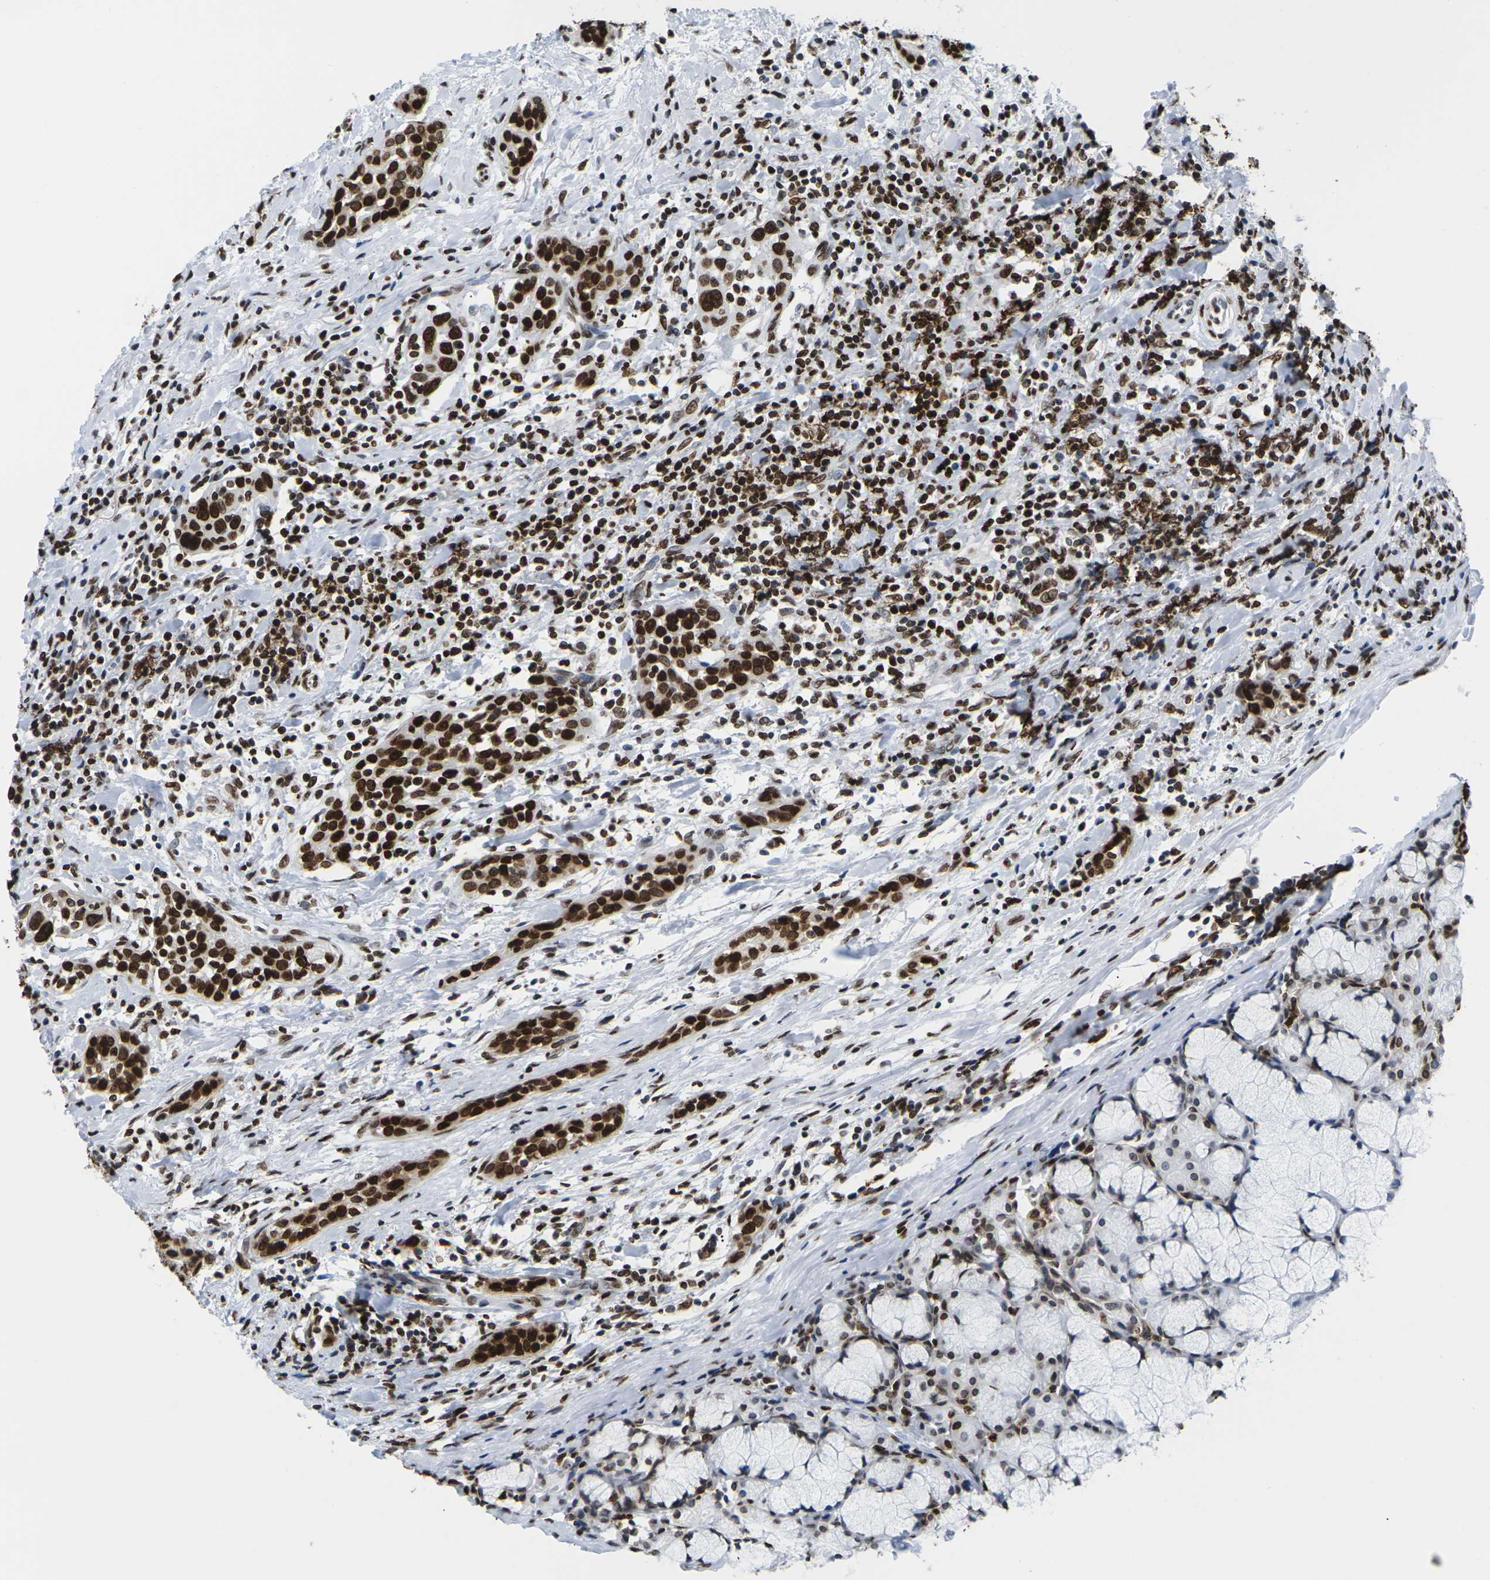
{"staining": {"intensity": "strong", "quantity": ">75%", "location": "cytoplasmic/membranous,nuclear"}, "tissue": "head and neck cancer", "cell_type": "Tumor cells", "image_type": "cancer", "snomed": [{"axis": "morphology", "description": "Squamous cell carcinoma, NOS"}, {"axis": "topography", "description": "Oral tissue"}, {"axis": "topography", "description": "Head-Neck"}], "caption": "Immunohistochemical staining of head and neck squamous cell carcinoma exhibits high levels of strong cytoplasmic/membranous and nuclear positivity in approximately >75% of tumor cells.", "gene": "H2AC21", "patient": {"sex": "female", "age": 50}}